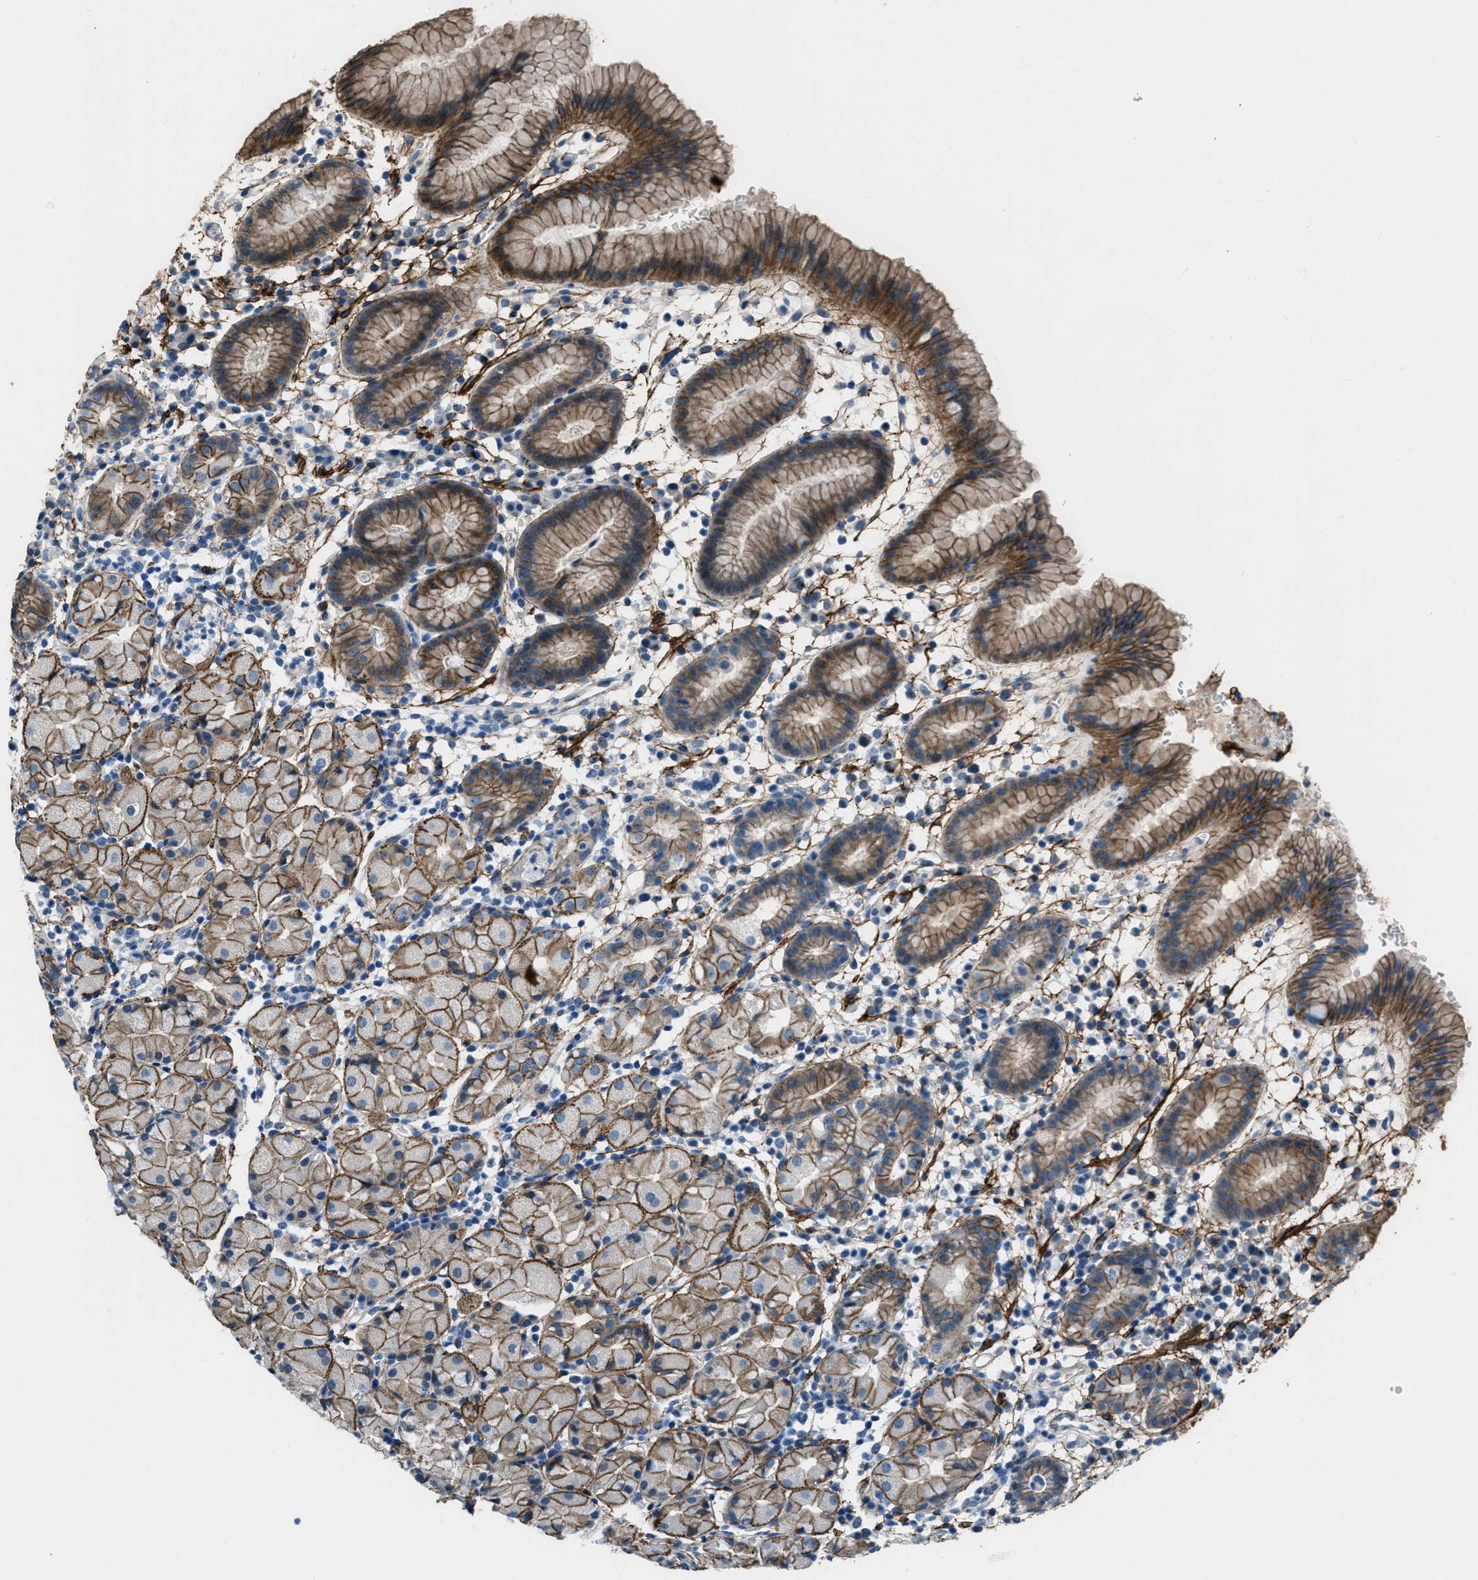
{"staining": {"intensity": "moderate", "quantity": "25%-75%", "location": "cytoplasmic/membranous"}, "tissue": "stomach", "cell_type": "Glandular cells", "image_type": "normal", "snomed": [{"axis": "morphology", "description": "Normal tissue, NOS"}, {"axis": "topography", "description": "Stomach"}, {"axis": "topography", "description": "Stomach, lower"}], "caption": "Human stomach stained with a brown dye exhibits moderate cytoplasmic/membranous positive expression in about 25%-75% of glandular cells.", "gene": "FBN1", "patient": {"sex": "female", "age": 75}}